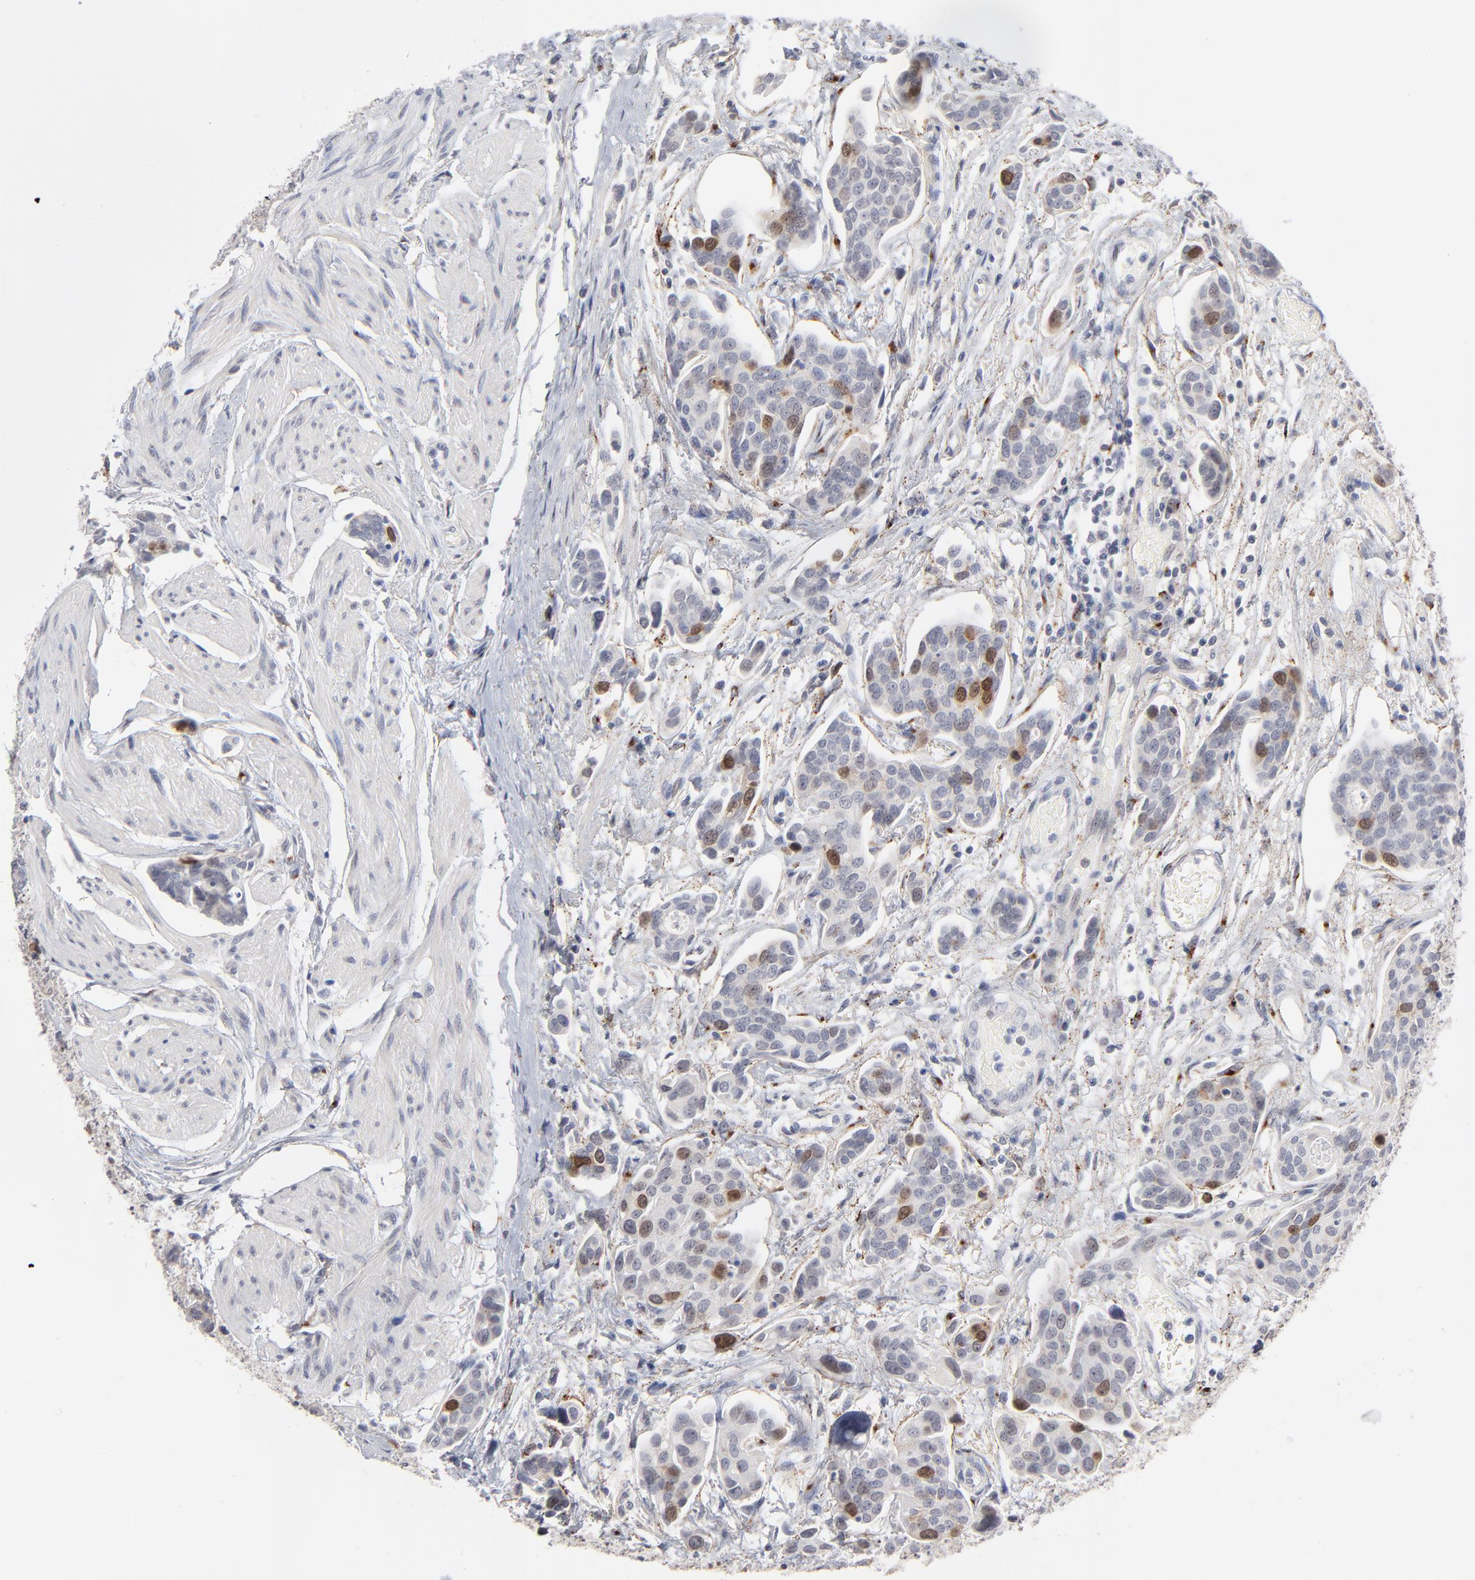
{"staining": {"intensity": "moderate", "quantity": "<25%", "location": "nuclear"}, "tissue": "urothelial cancer", "cell_type": "Tumor cells", "image_type": "cancer", "snomed": [{"axis": "morphology", "description": "Urothelial carcinoma, High grade"}, {"axis": "topography", "description": "Urinary bladder"}], "caption": "Moderate nuclear positivity is identified in about <25% of tumor cells in urothelial cancer.", "gene": "AURKA", "patient": {"sex": "male", "age": 78}}